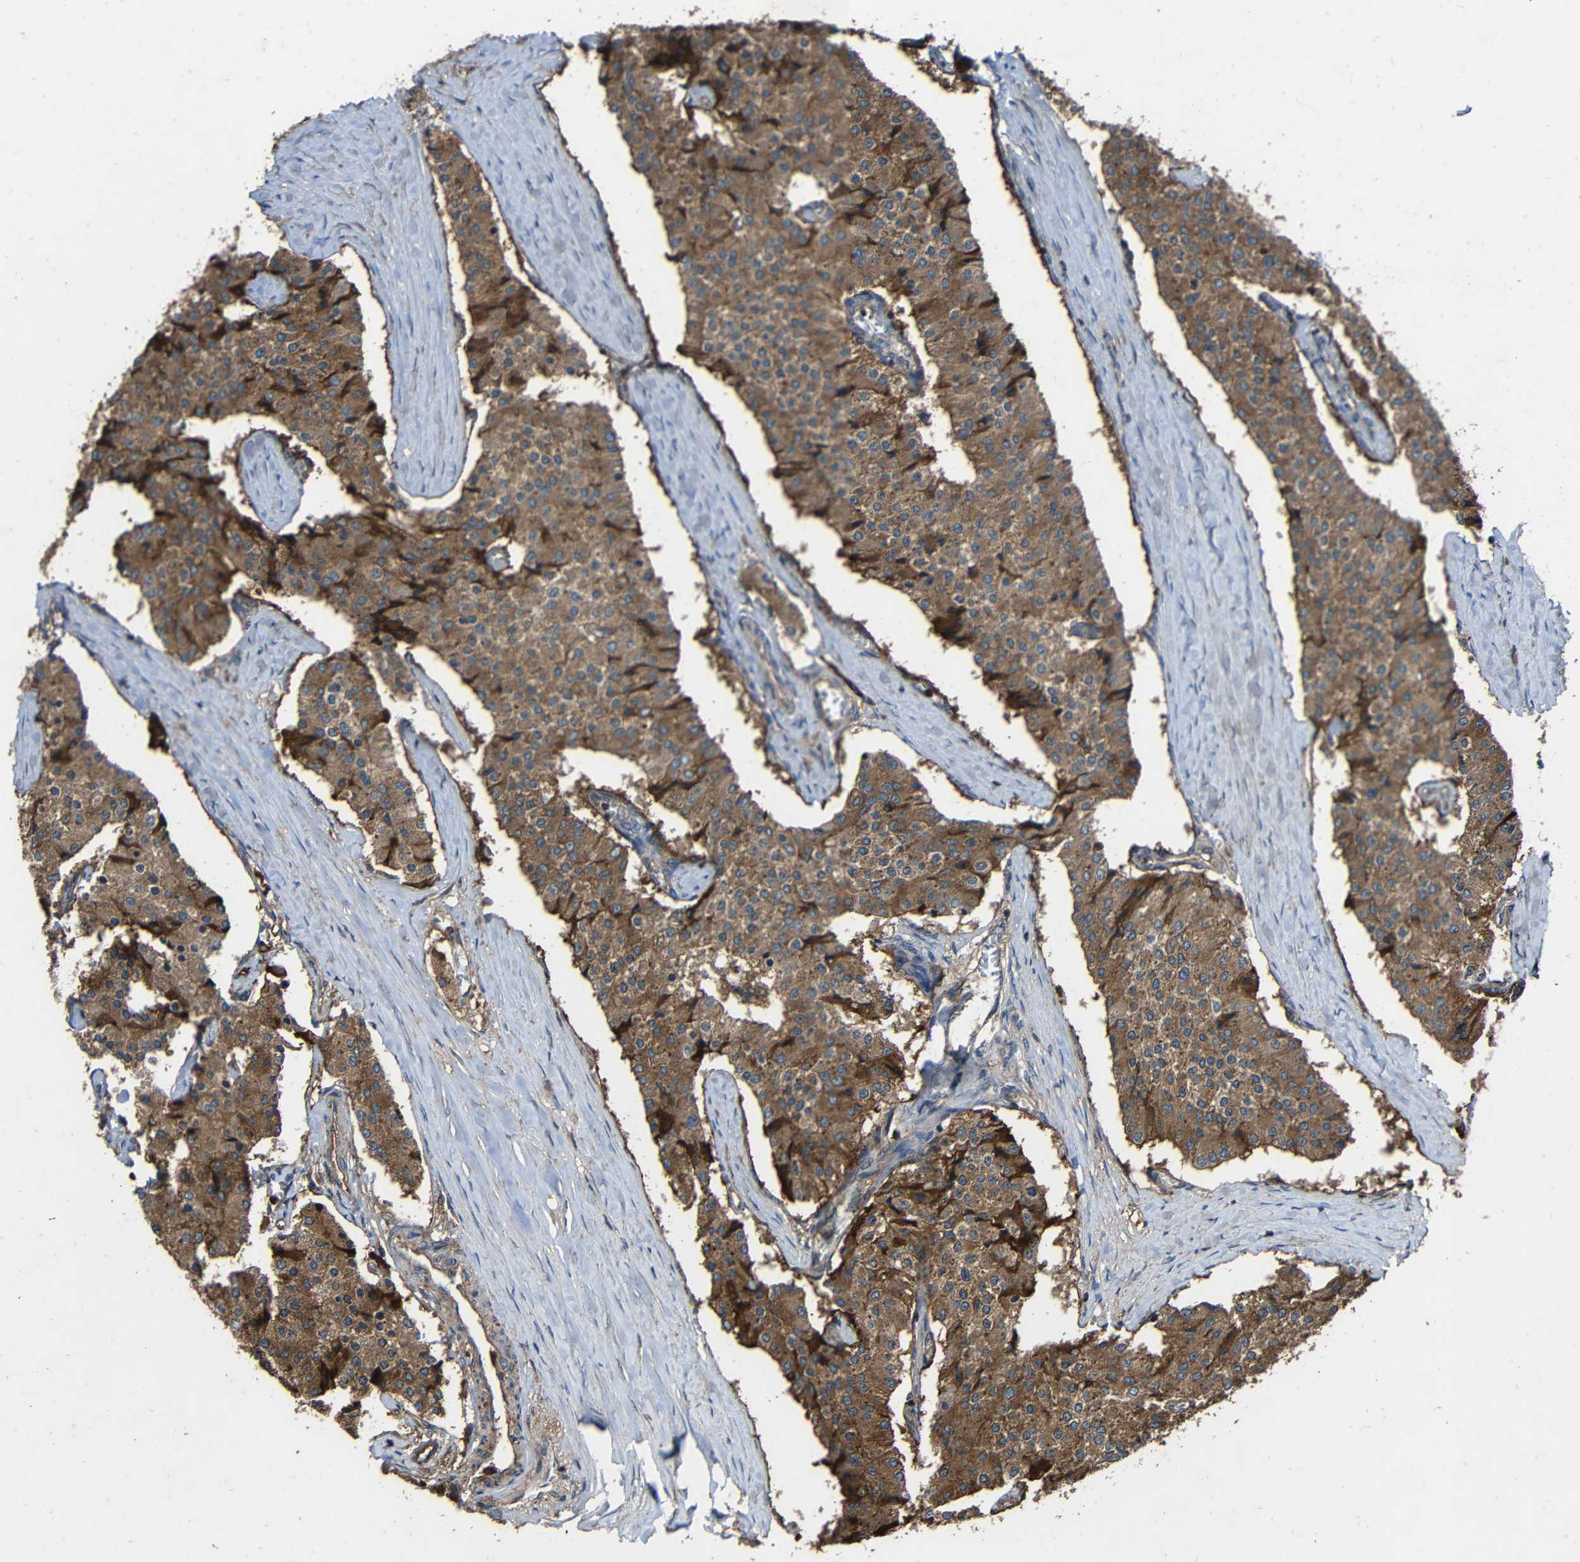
{"staining": {"intensity": "moderate", "quantity": ">75%", "location": "cytoplasmic/membranous"}, "tissue": "carcinoid", "cell_type": "Tumor cells", "image_type": "cancer", "snomed": [{"axis": "morphology", "description": "Carcinoid, malignant, NOS"}, {"axis": "topography", "description": "Colon"}], "caption": "Carcinoid (malignant) stained for a protein (brown) displays moderate cytoplasmic/membranous positive staining in about >75% of tumor cells.", "gene": "TREM2", "patient": {"sex": "female", "age": 52}}